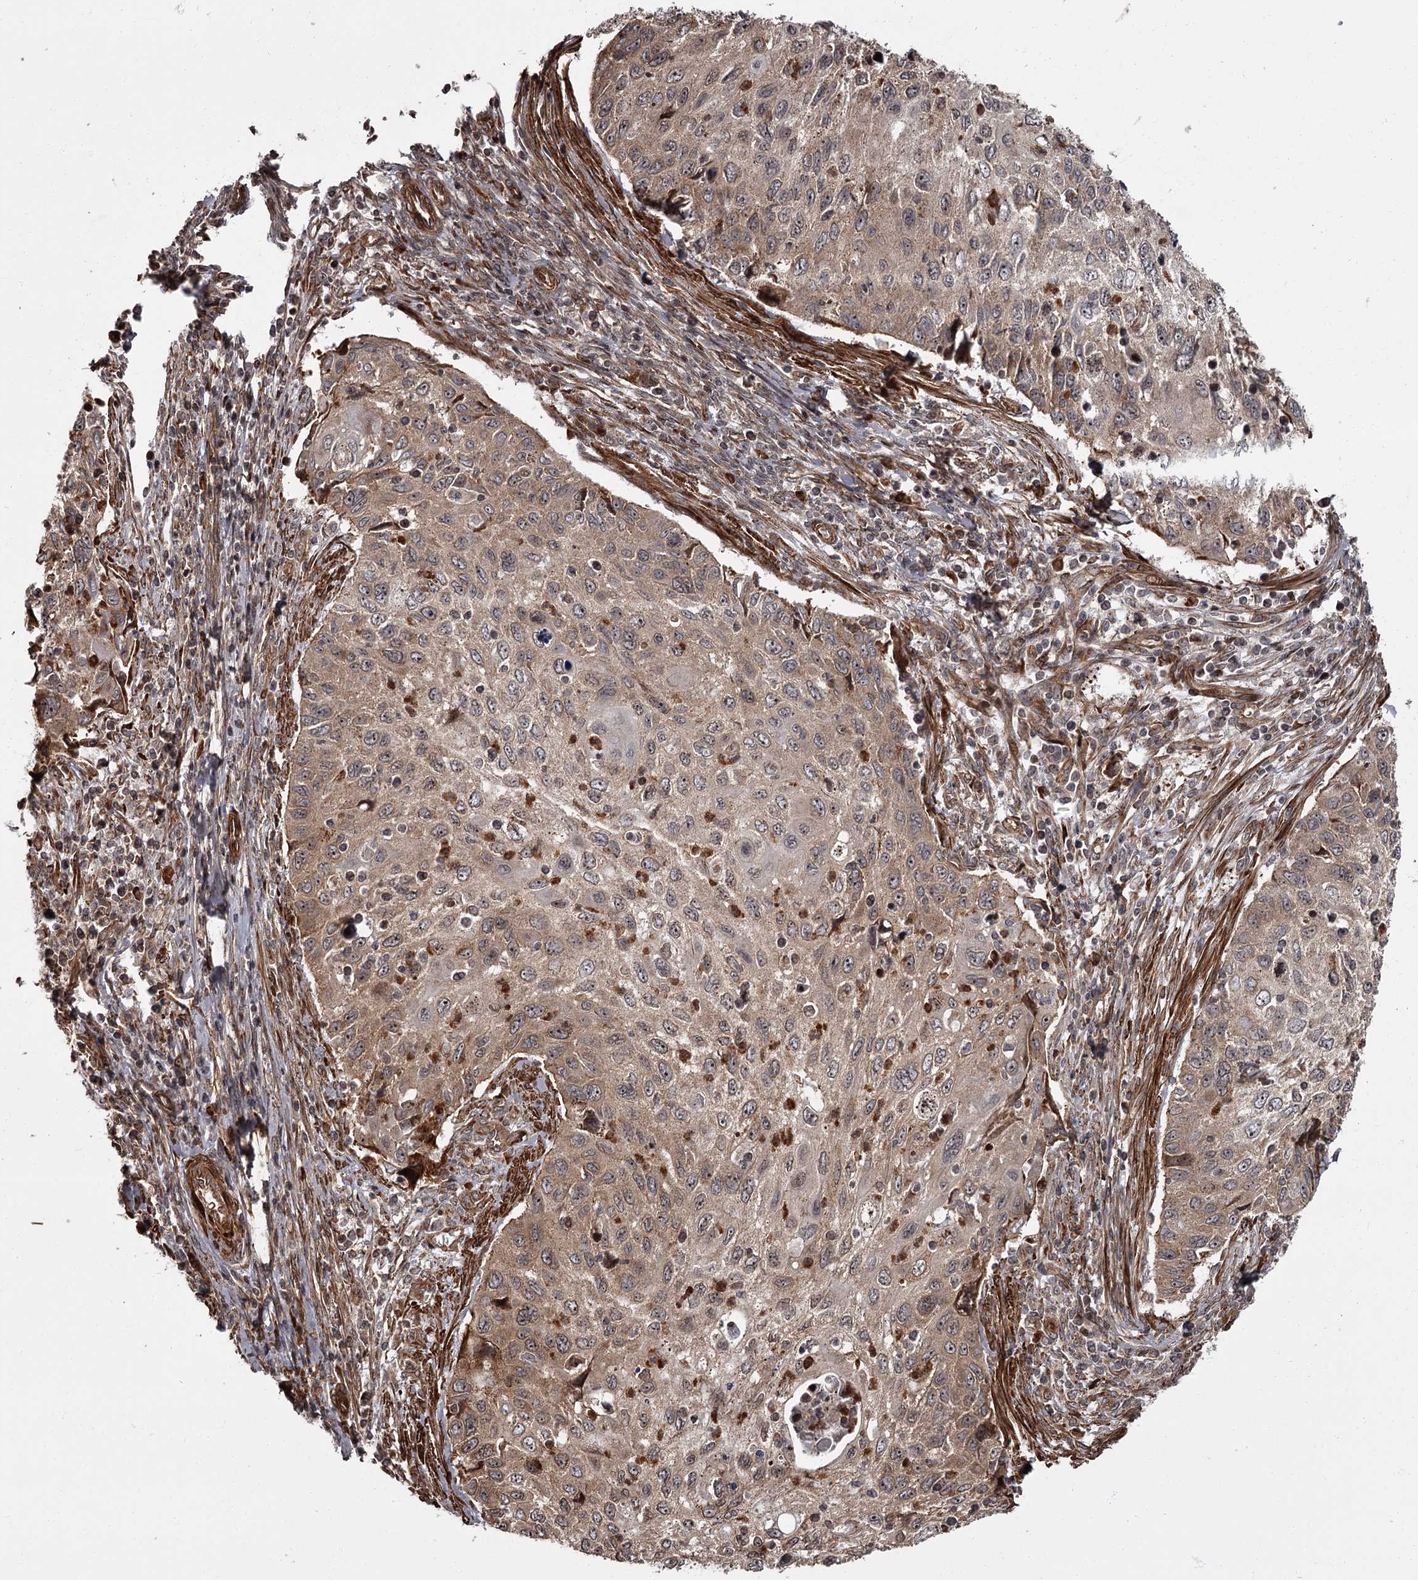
{"staining": {"intensity": "moderate", "quantity": ">75%", "location": "cytoplasmic/membranous,nuclear"}, "tissue": "cervical cancer", "cell_type": "Tumor cells", "image_type": "cancer", "snomed": [{"axis": "morphology", "description": "Squamous cell carcinoma, NOS"}, {"axis": "topography", "description": "Cervix"}], "caption": "IHC of cervical squamous cell carcinoma demonstrates medium levels of moderate cytoplasmic/membranous and nuclear expression in about >75% of tumor cells.", "gene": "THAP9", "patient": {"sex": "female", "age": 70}}